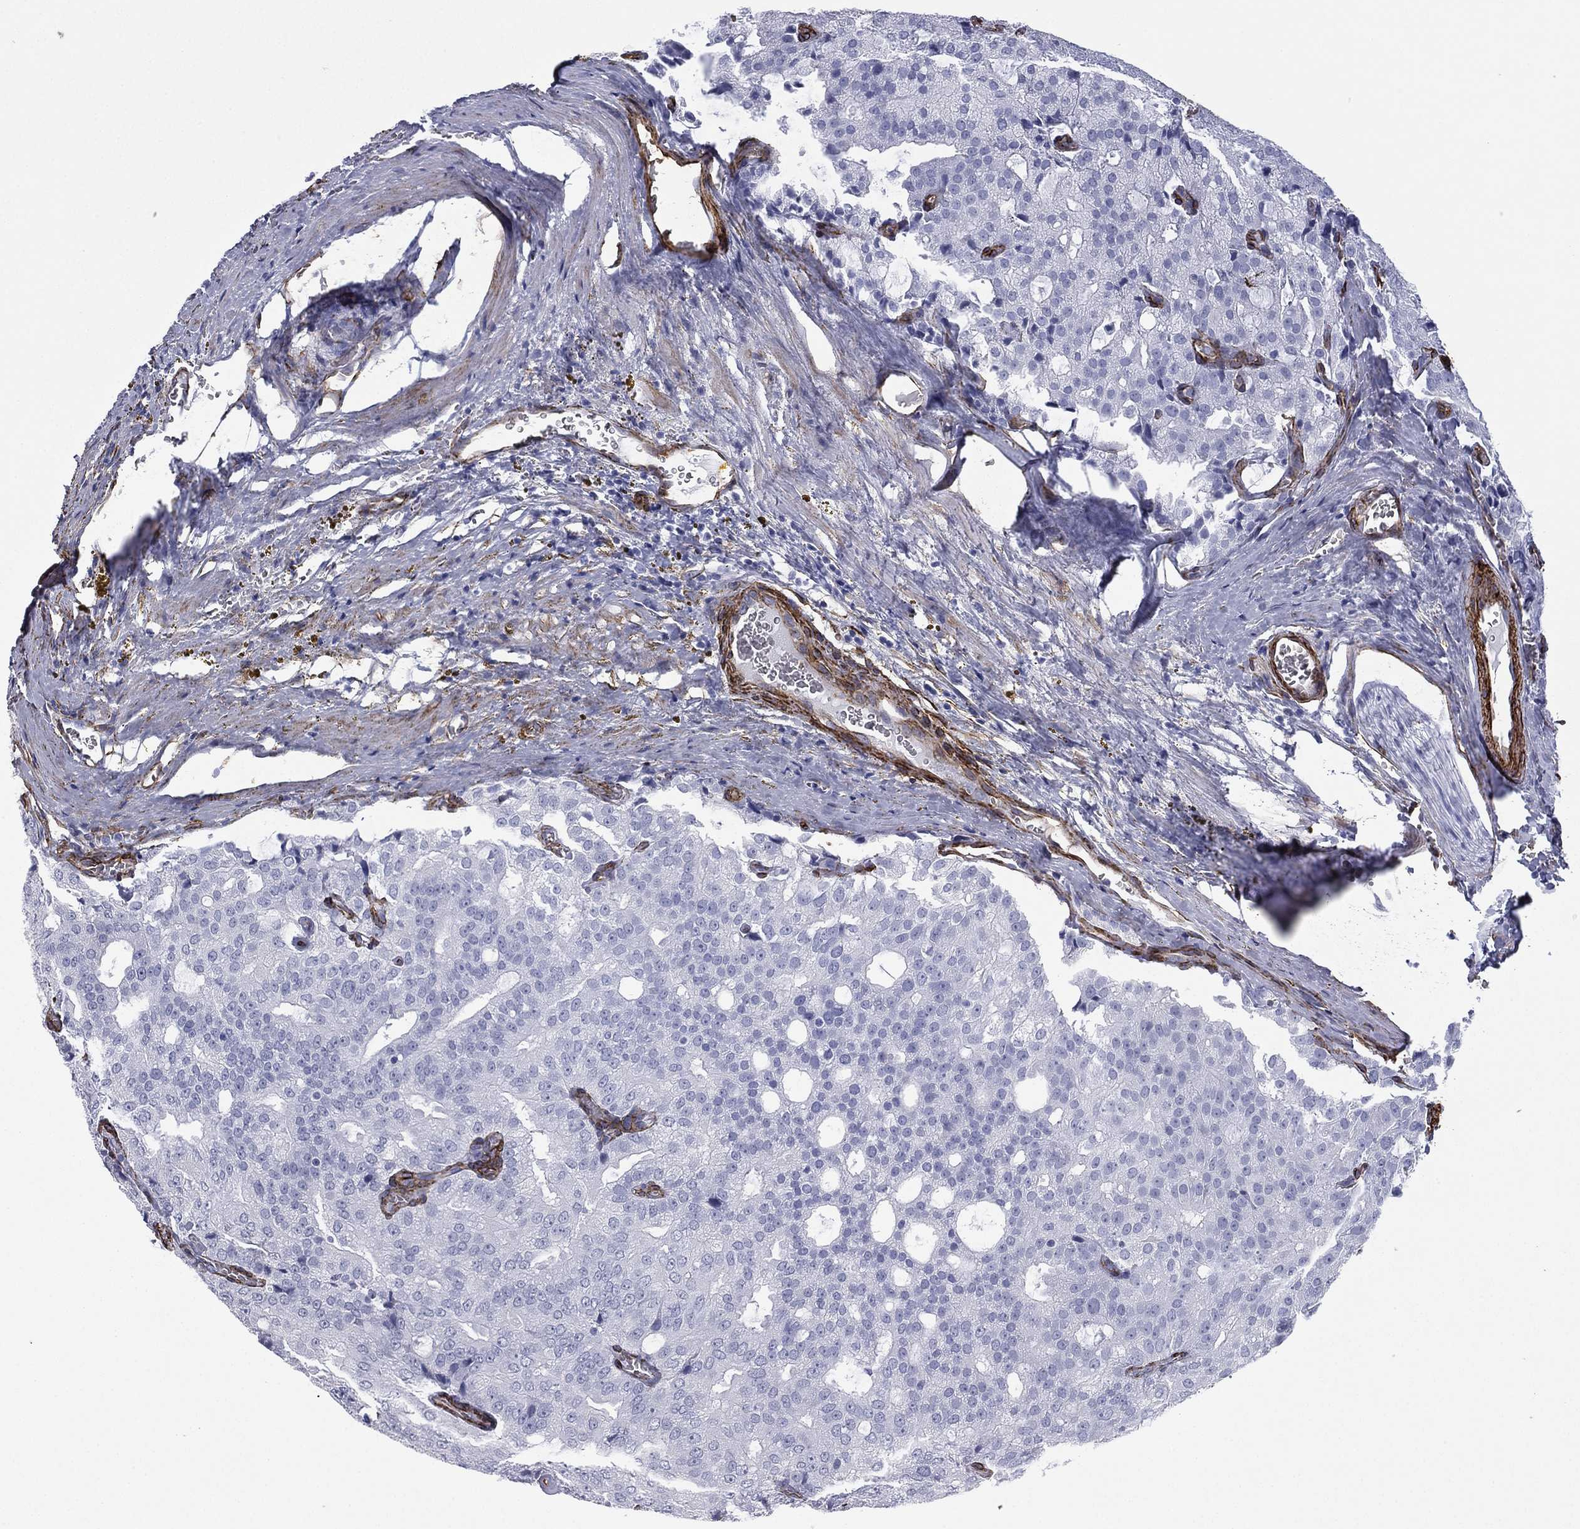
{"staining": {"intensity": "negative", "quantity": "none", "location": "none"}, "tissue": "prostate cancer", "cell_type": "Tumor cells", "image_type": "cancer", "snomed": [{"axis": "morphology", "description": "Adenocarcinoma, NOS"}, {"axis": "topography", "description": "Prostate and seminal vesicle, NOS"}, {"axis": "topography", "description": "Prostate"}], "caption": "Prostate adenocarcinoma stained for a protein using immunohistochemistry (IHC) shows no positivity tumor cells.", "gene": "CAVIN3", "patient": {"sex": "male", "age": 67}}